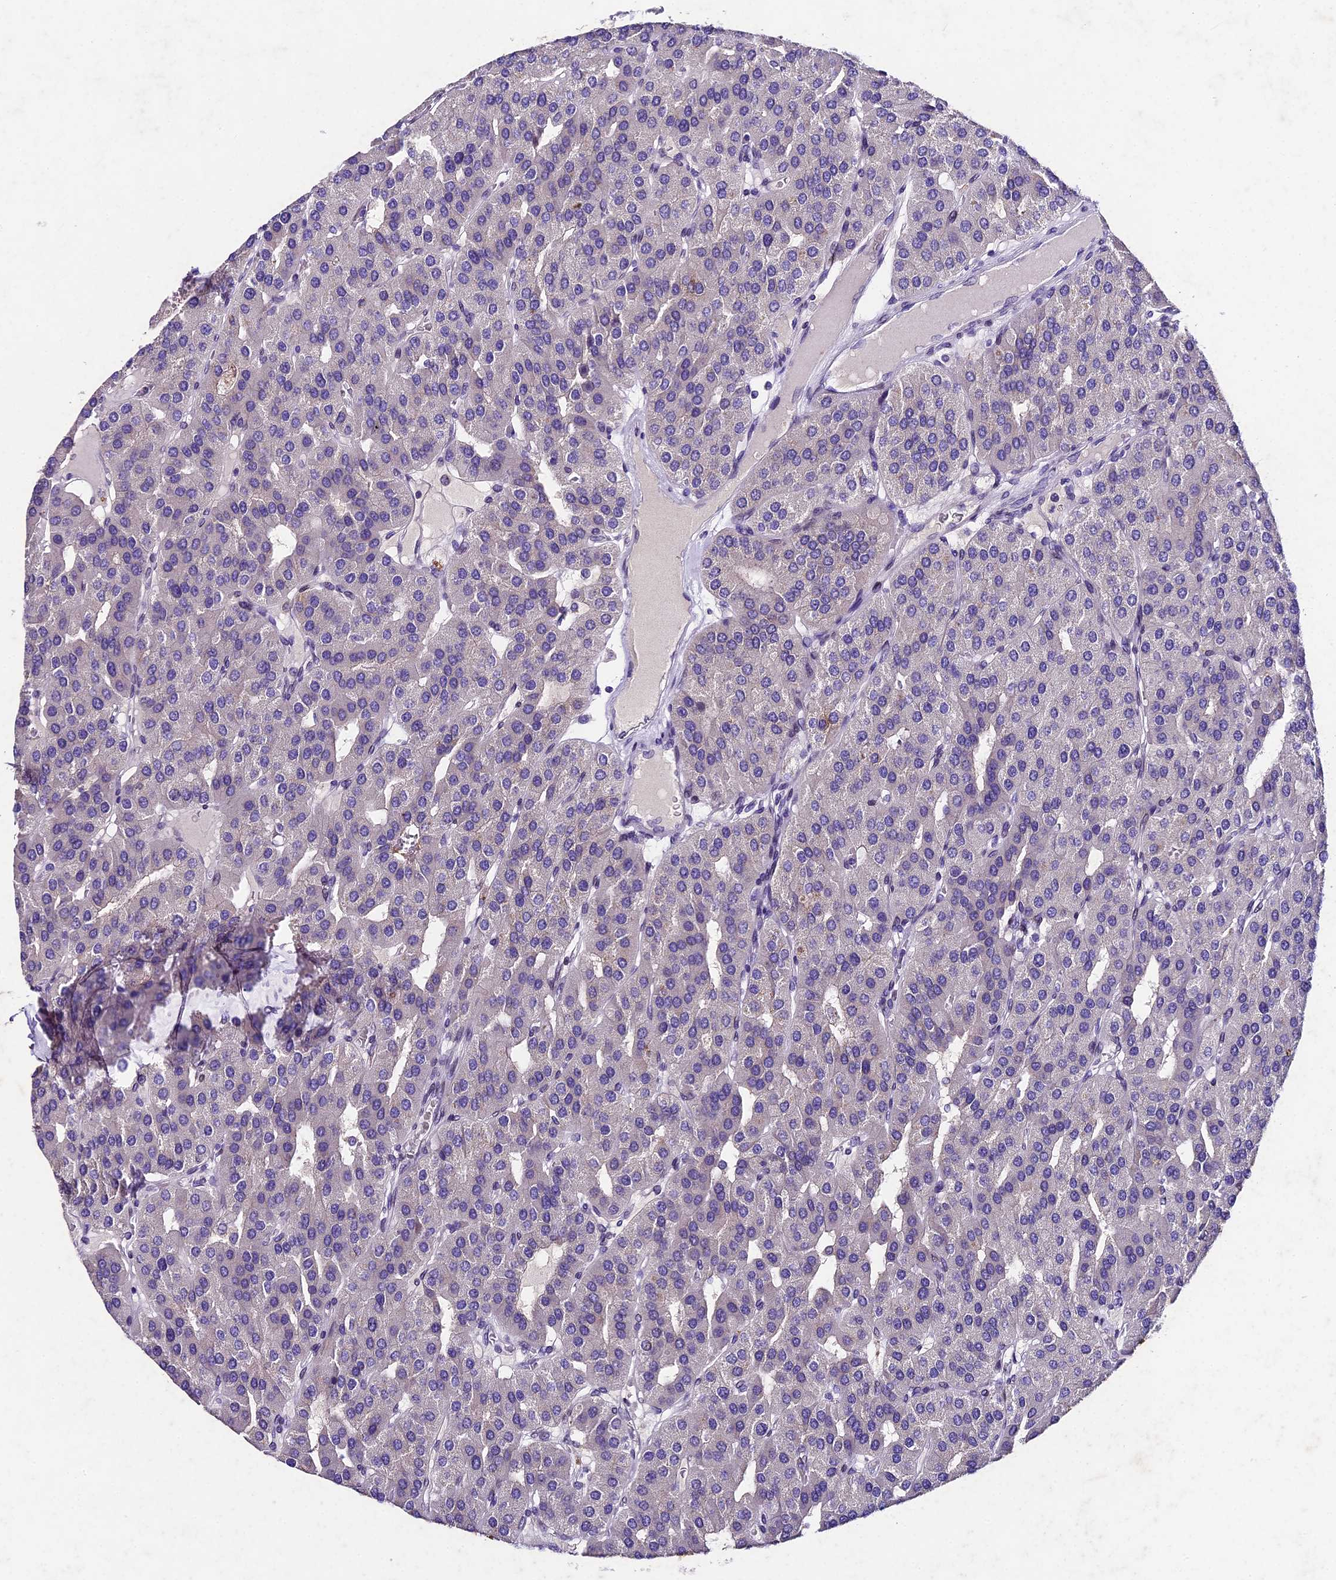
{"staining": {"intensity": "negative", "quantity": "none", "location": "none"}, "tissue": "parathyroid gland", "cell_type": "Glandular cells", "image_type": "normal", "snomed": [{"axis": "morphology", "description": "Normal tissue, NOS"}, {"axis": "morphology", "description": "Adenoma, NOS"}, {"axis": "topography", "description": "Parathyroid gland"}], "caption": "DAB (3,3'-diaminobenzidine) immunohistochemical staining of unremarkable parathyroid gland demonstrates no significant expression in glandular cells. (DAB immunohistochemistry (IHC) with hematoxylin counter stain).", "gene": "IFT140", "patient": {"sex": "female", "age": 86}}